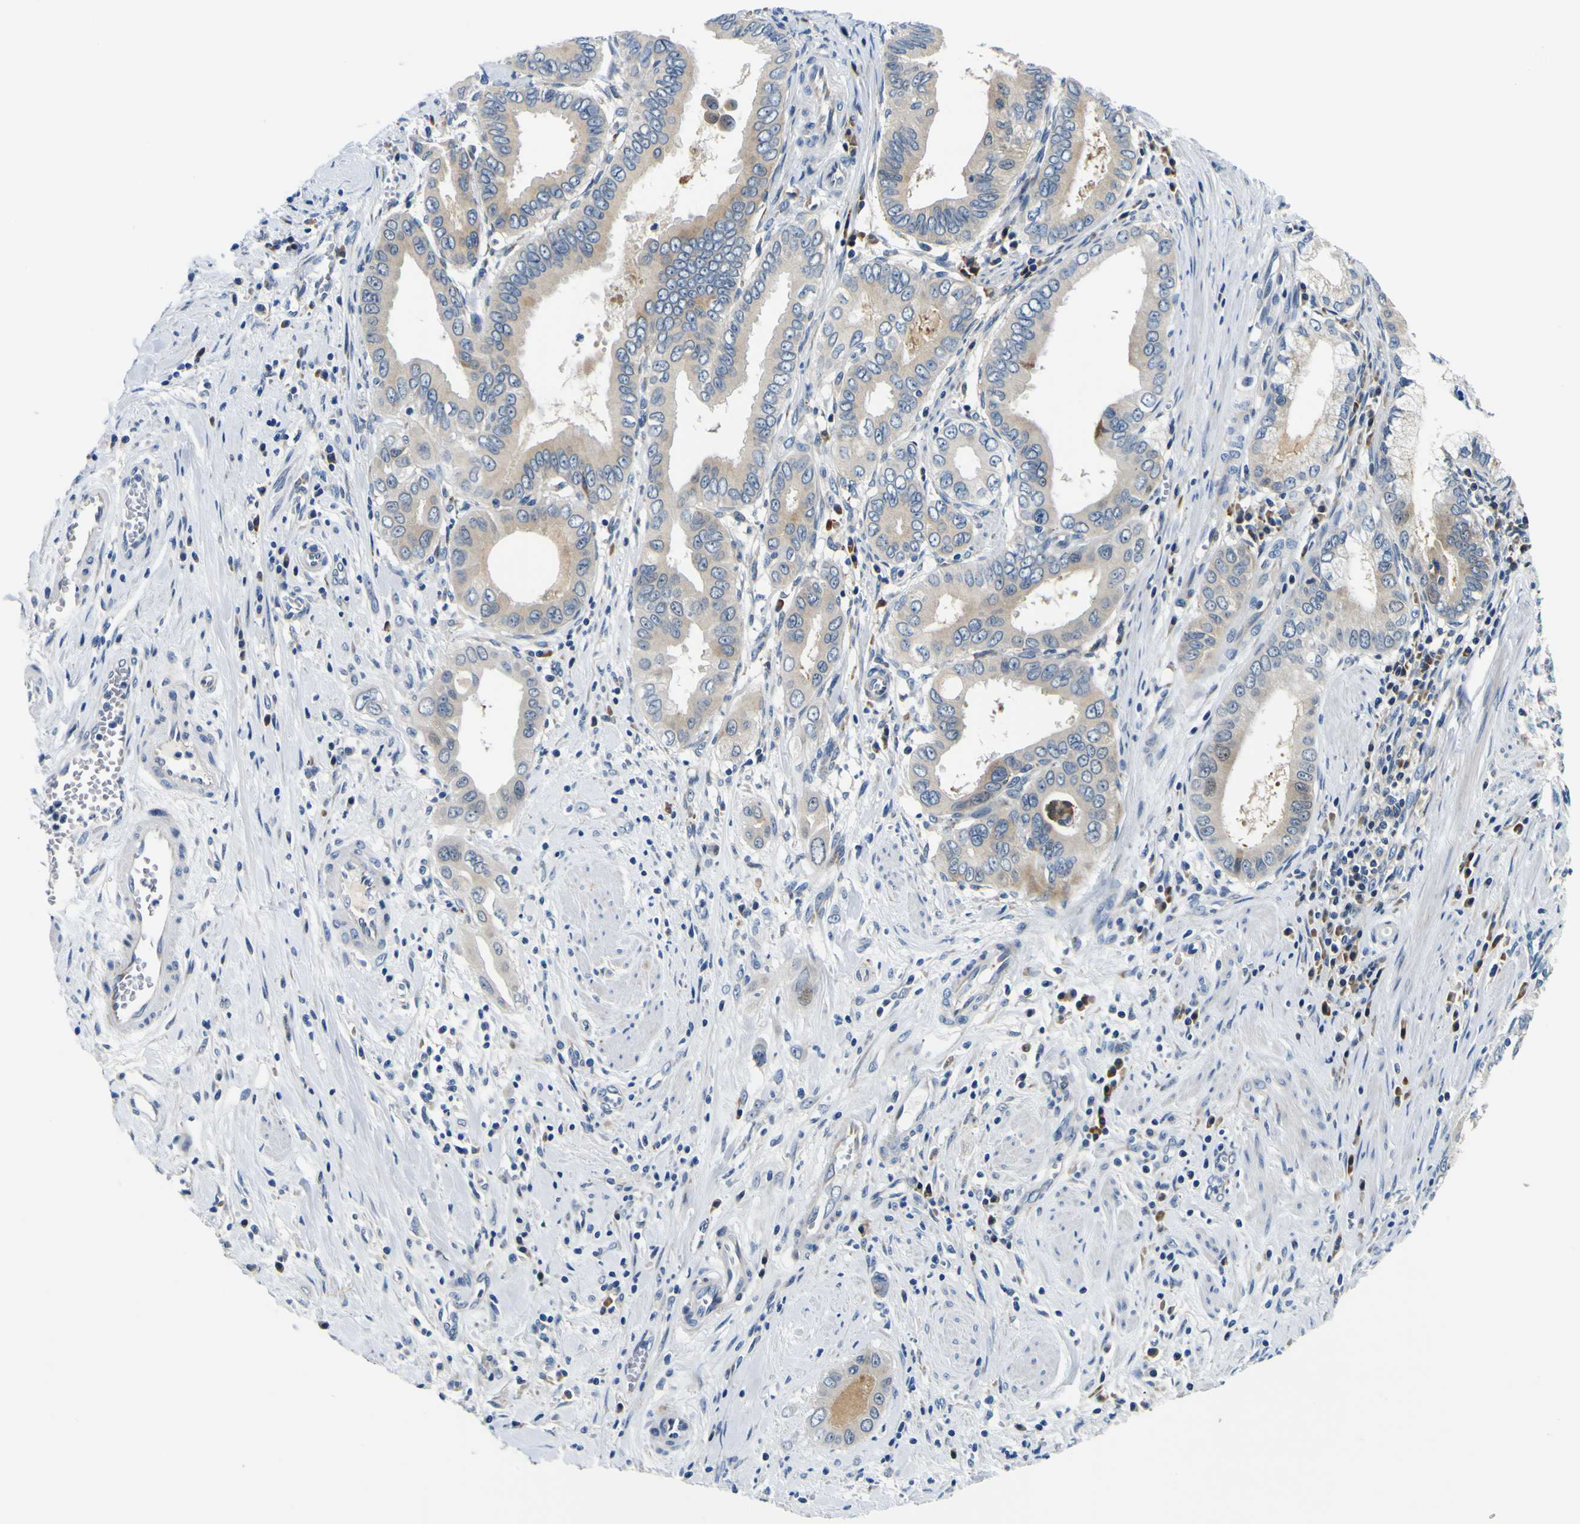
{"staining": {"intensity": "weak", "quantity": ">75%", "location": "cytoplasmic/membranous"}, "tissue": "pancreatic cancer", "cell_type": "Tumor cells", "image_type": "cancer", "snomed": [{"axis": "morphology", "description": "Normal tissue, NOS"}, {"axis": "topography", "description": "Lymph node"}], "caption": "High-power microscopy captured an immunohistochemistry (IHC) histopathology image of pancreatic cancer, revealing weak cytoplasmic/membranous staining in about >75% of tumor cells.", "gene": "NLRP3", "patient": {"sex": "male", "age": 50}}